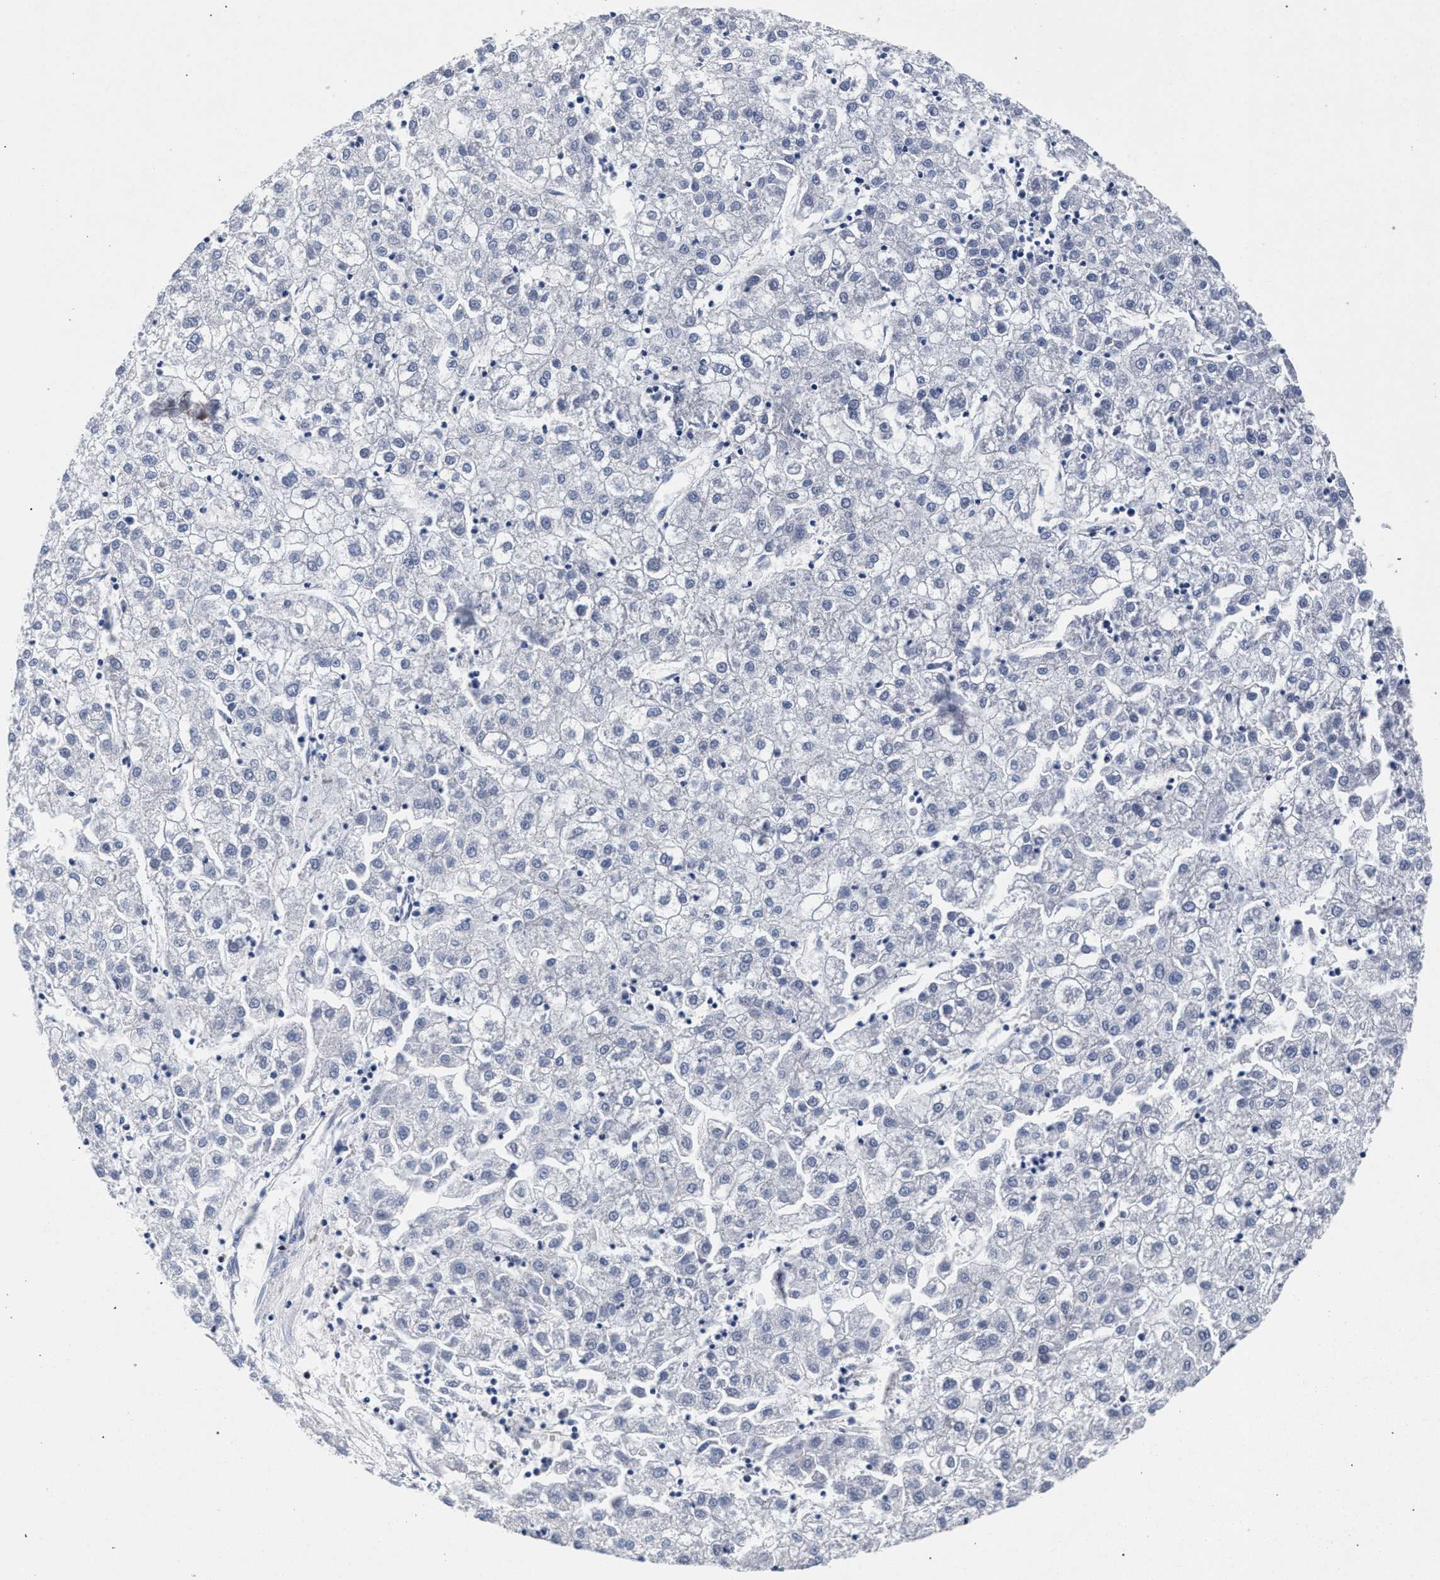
{"staining": {"intensity": "negative", "quantity": "none", "location": "none"}, "tissue": "liver cancer", "cell_type": "Tumor cells", "image_type": "cancer", "snomed": [{"axis": "morphology", "description": "Carcinoma, Hepatocellular, NOS"}, {"axis": "topography", "description": "Liver"}], "caption": "Protein analysis of liver hepatocellular carcinoma shows no significant staining in tumor cells.", "gene": "LASP1", "patient": {"sex": "male", "age": 72}}